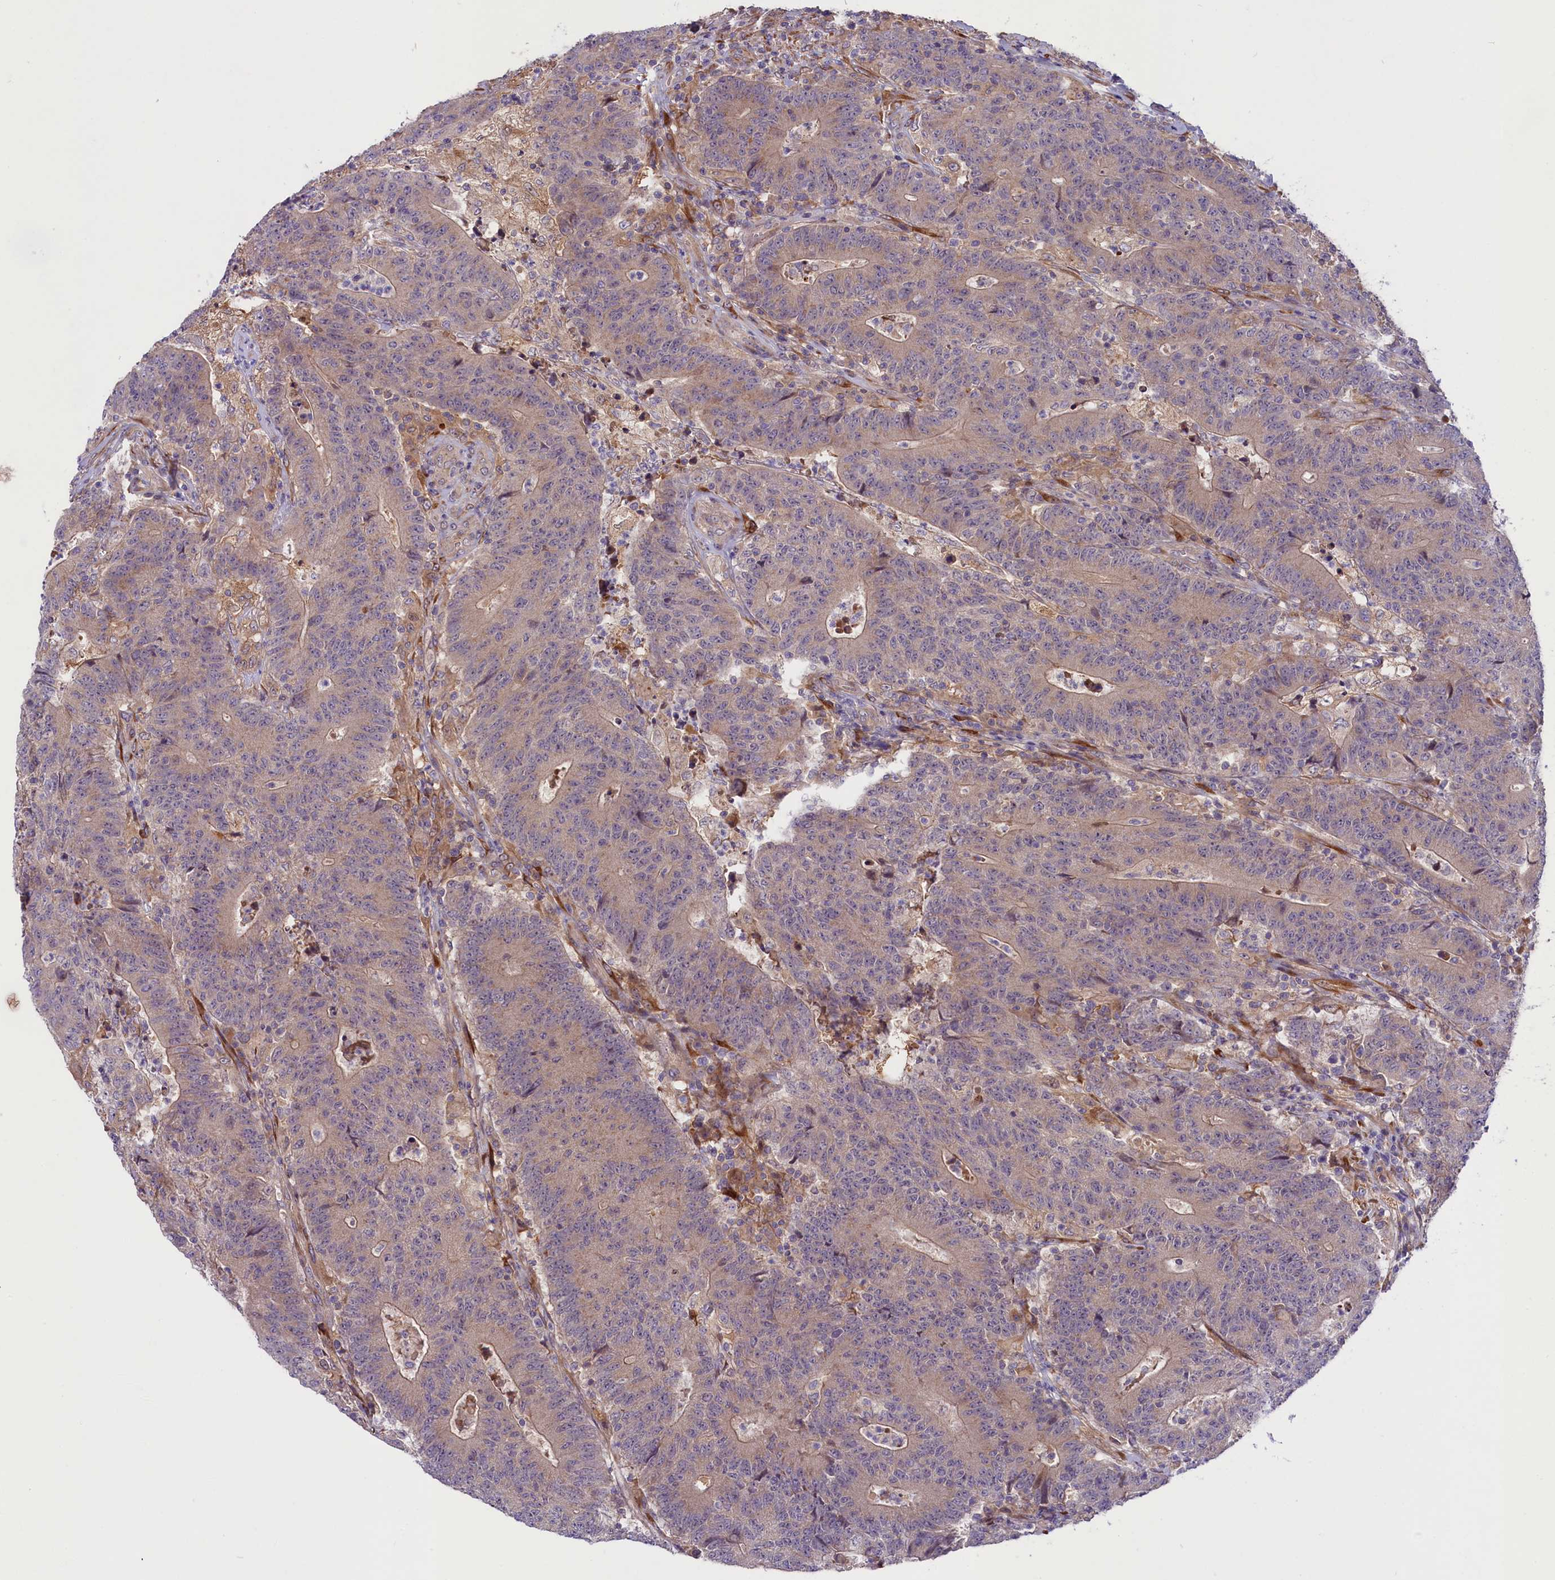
{"staining": {"intensity": "weak", "quantity": "25%-75%", "location": "cytoplasmic/membranous"}, "tissue": "colorectal cancer", "cell_type": "Tumor cells", "image_type": "cancer", "snomed": [{"axis": "morphology", "description": "Adenocarcinoma, NOS"}, {"axis": "topography", "description": "Colon"}], "caption": "Colorectal cancer tissue demonstrates weak cytoplasmic/membranous positivity in about 25%-75% of tumor cells, visualized by immunohistochemistry.", "gene": "COG8", "patient": {"sex": "female", "age": 75}}